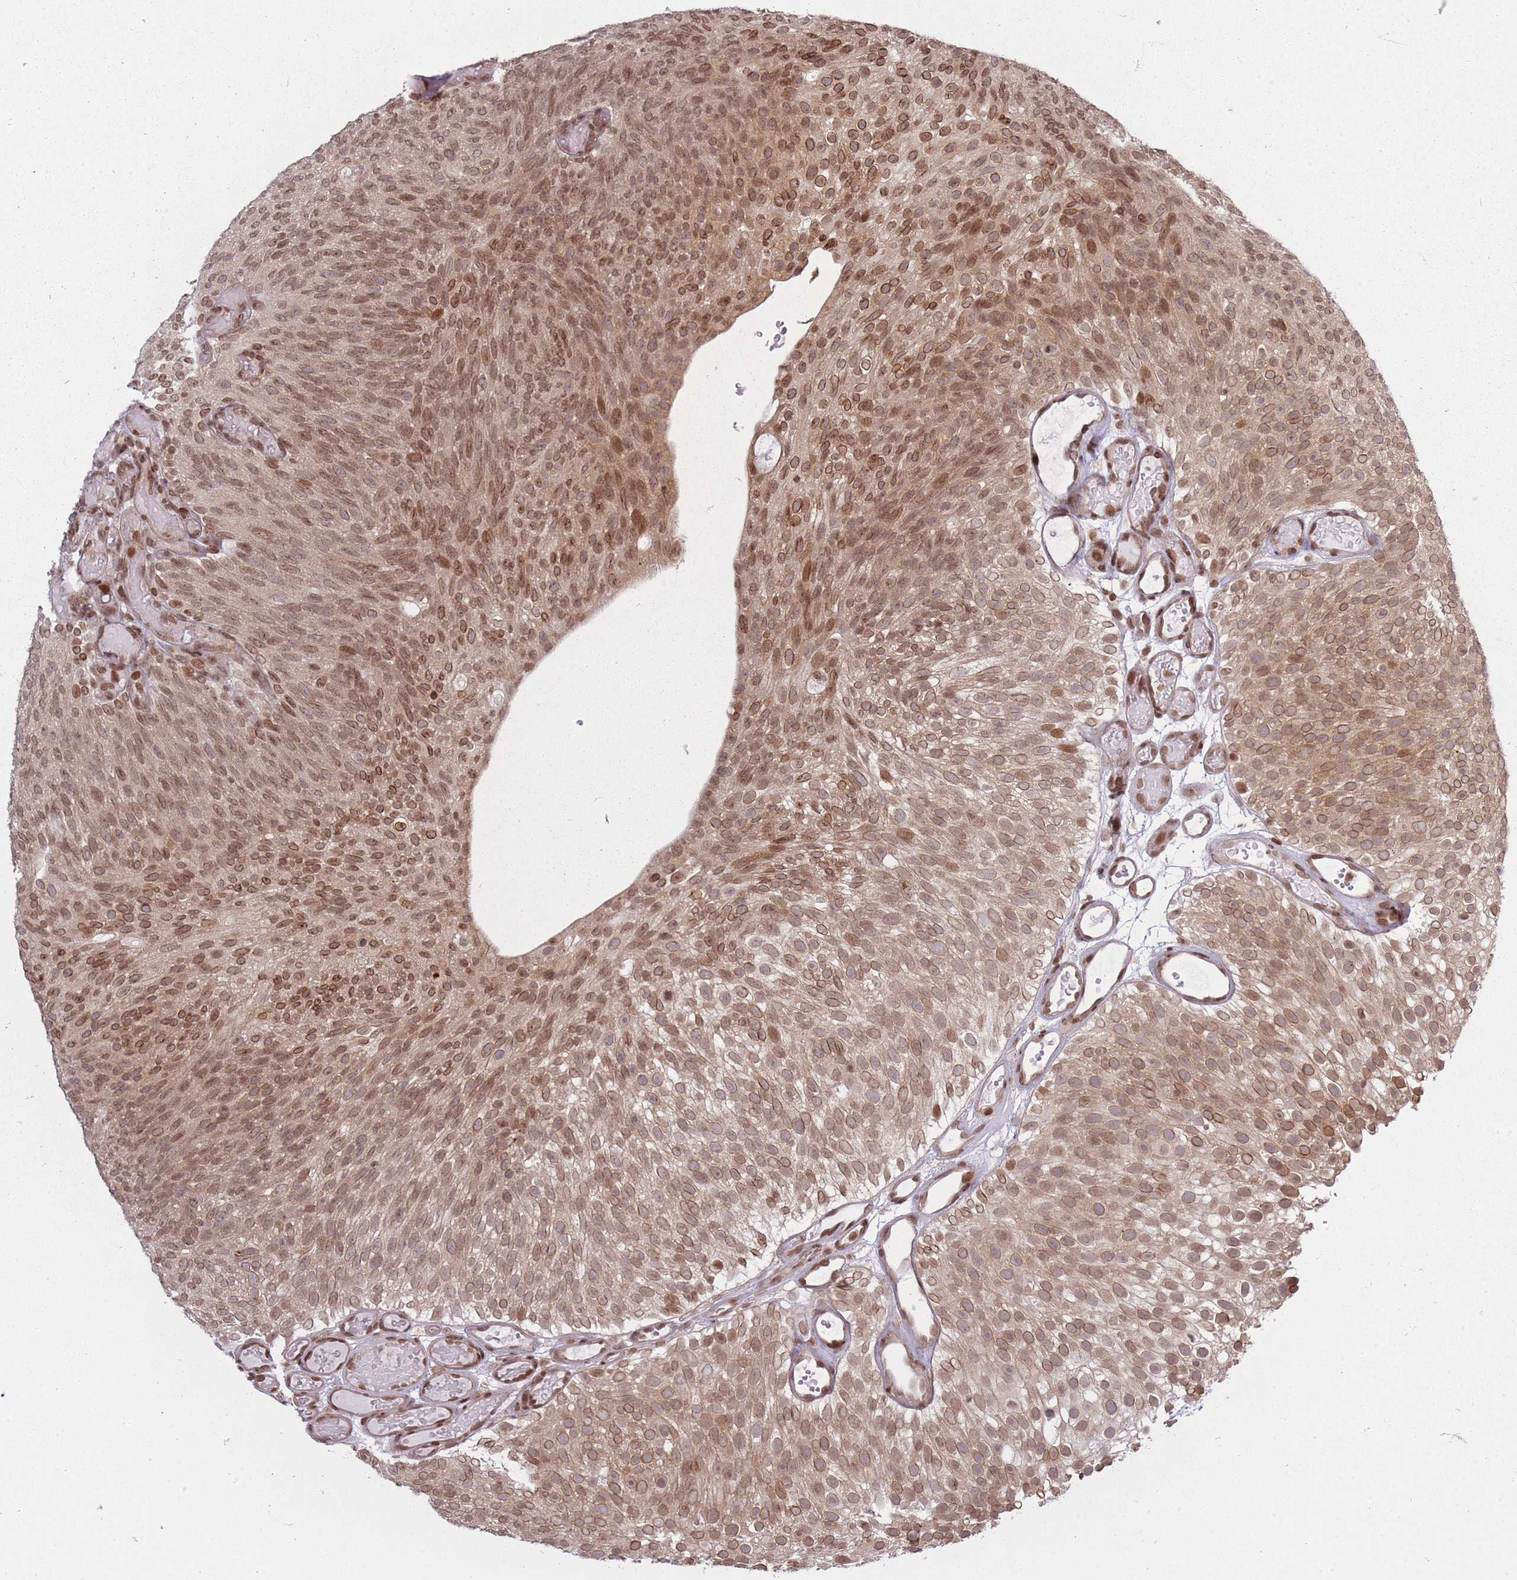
{"staining": {"intensity": "moderate", "quantity": ">75%", "location": "cytoplasmic/membranous,nuclear"}, "tissue": "urothelial cancer", "cell_type": "Tumor cells", "image_type": "cancer", "snomed": [{"axis": "morphology", "description": "Urothelial carcinoma, Low grade"}, {"axis": "topography", "description": "Urinary bladder"}], "caption": "This image reveals urothelial cancer stained with immunohistochemistry (IHC) to label a protein in brown. The cytoplasmic/membranous and nuclear of tumor cells show moderate positivity for the protein. Nuclei are counter-stained blue.", "gene": "TMC6", "patient": {"sex": "male", "age": 78}}